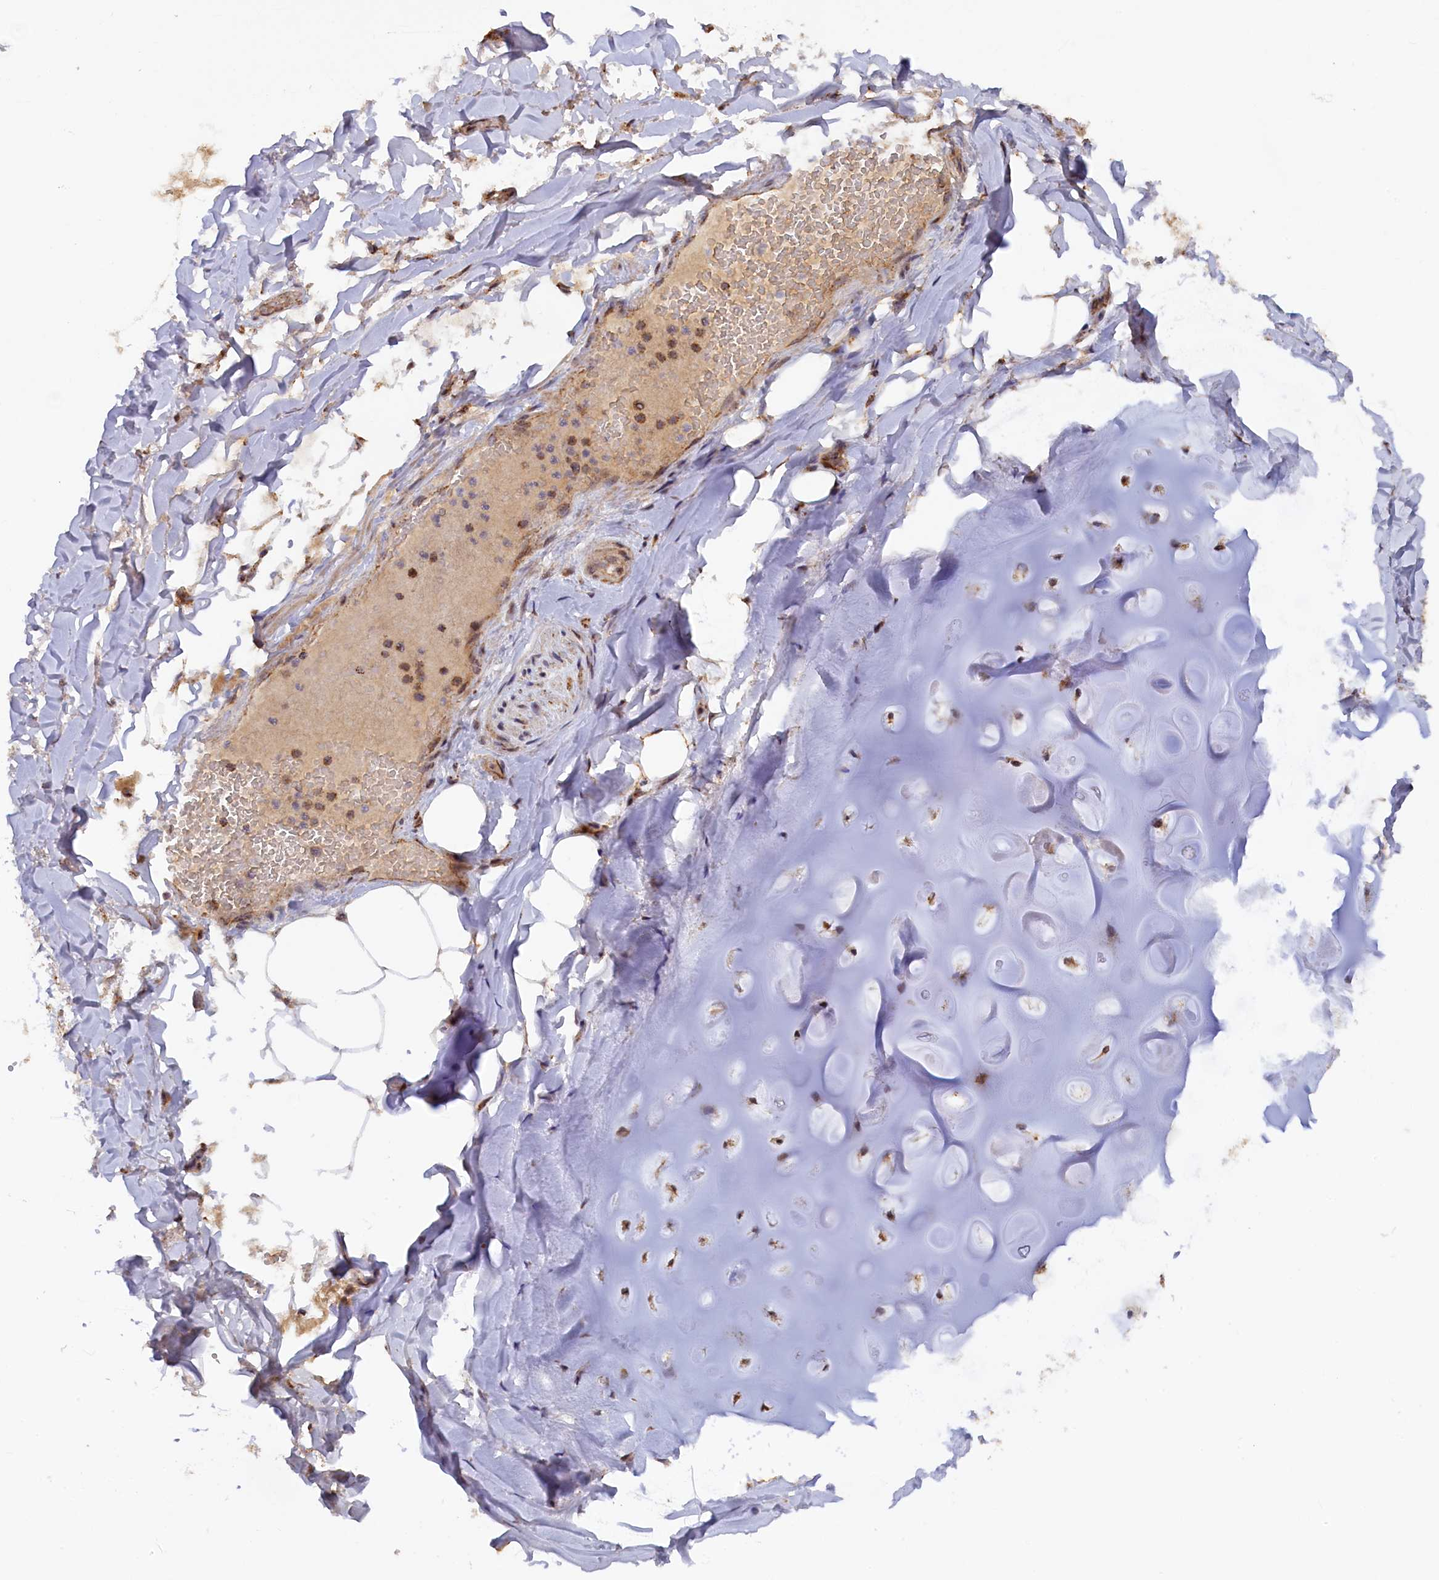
{"staining": {"intensity": "moderate", "quantity": ">75%", "location": "cytoplasmic/membranous"}, "tissue": "adipose tissue", "cell_type": "Adipocytes", "image_type": "normal", "snomed": [{"axis": "morphology", "description": "Normal tissue, NOS"}, {"axis": "topography", "description": "Lymph node"}, {"axis": "topography", "description": "Cartilage tissue"}, {"axis": "topography", "description": "Bronchus"}], "caption": "Immunohistochemical staining of normal adipose tissue reveals medium levels of moderate cytoplasmic/membranous positivity in approximately >75% of adipocytes.", "gene": "DUS3L", "patient": {"sex": "male", "age": 63}}